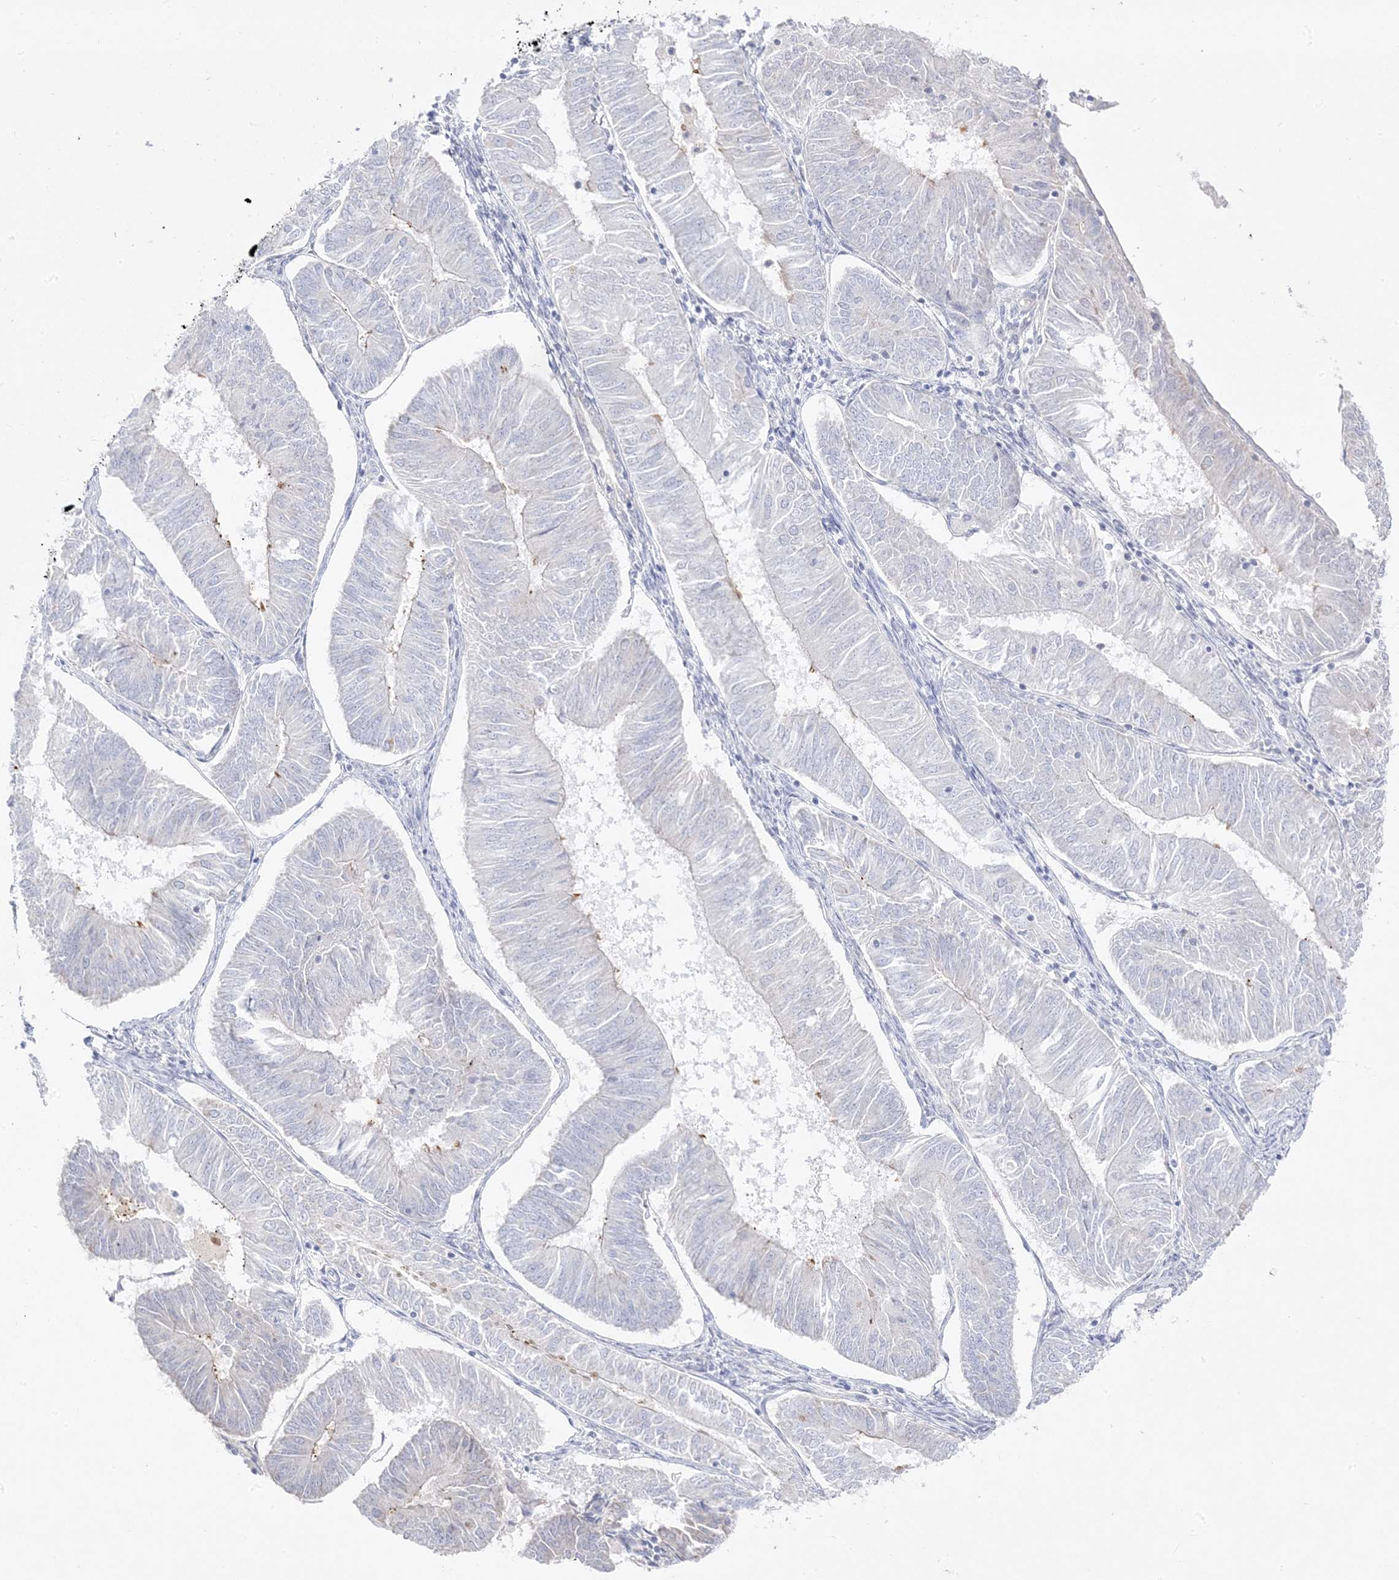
{"staining": {"intensity": "negative", "quantity": "none", "location": "none"}, "tissue": "endometrial cancer", "cell_type": "Tumor cells", "image_type": "cancer", "snomed": [{"axis": "morphology", "description": "Adenocarcinoma, NOS"}, {"axis": "topography", "description": "Endometrium"}], "caption": "IHC of human endometrial cancer (adenocarcinoma) shows no positivity in tumor cells. The staining was performed using DAB to visualize the protein expression in brown, while the nuclei were stained in blue with hematoxylin (Magnification: 20x).", "gene": "TRANK1", "patient": {"sex": "female", "age": 58}}